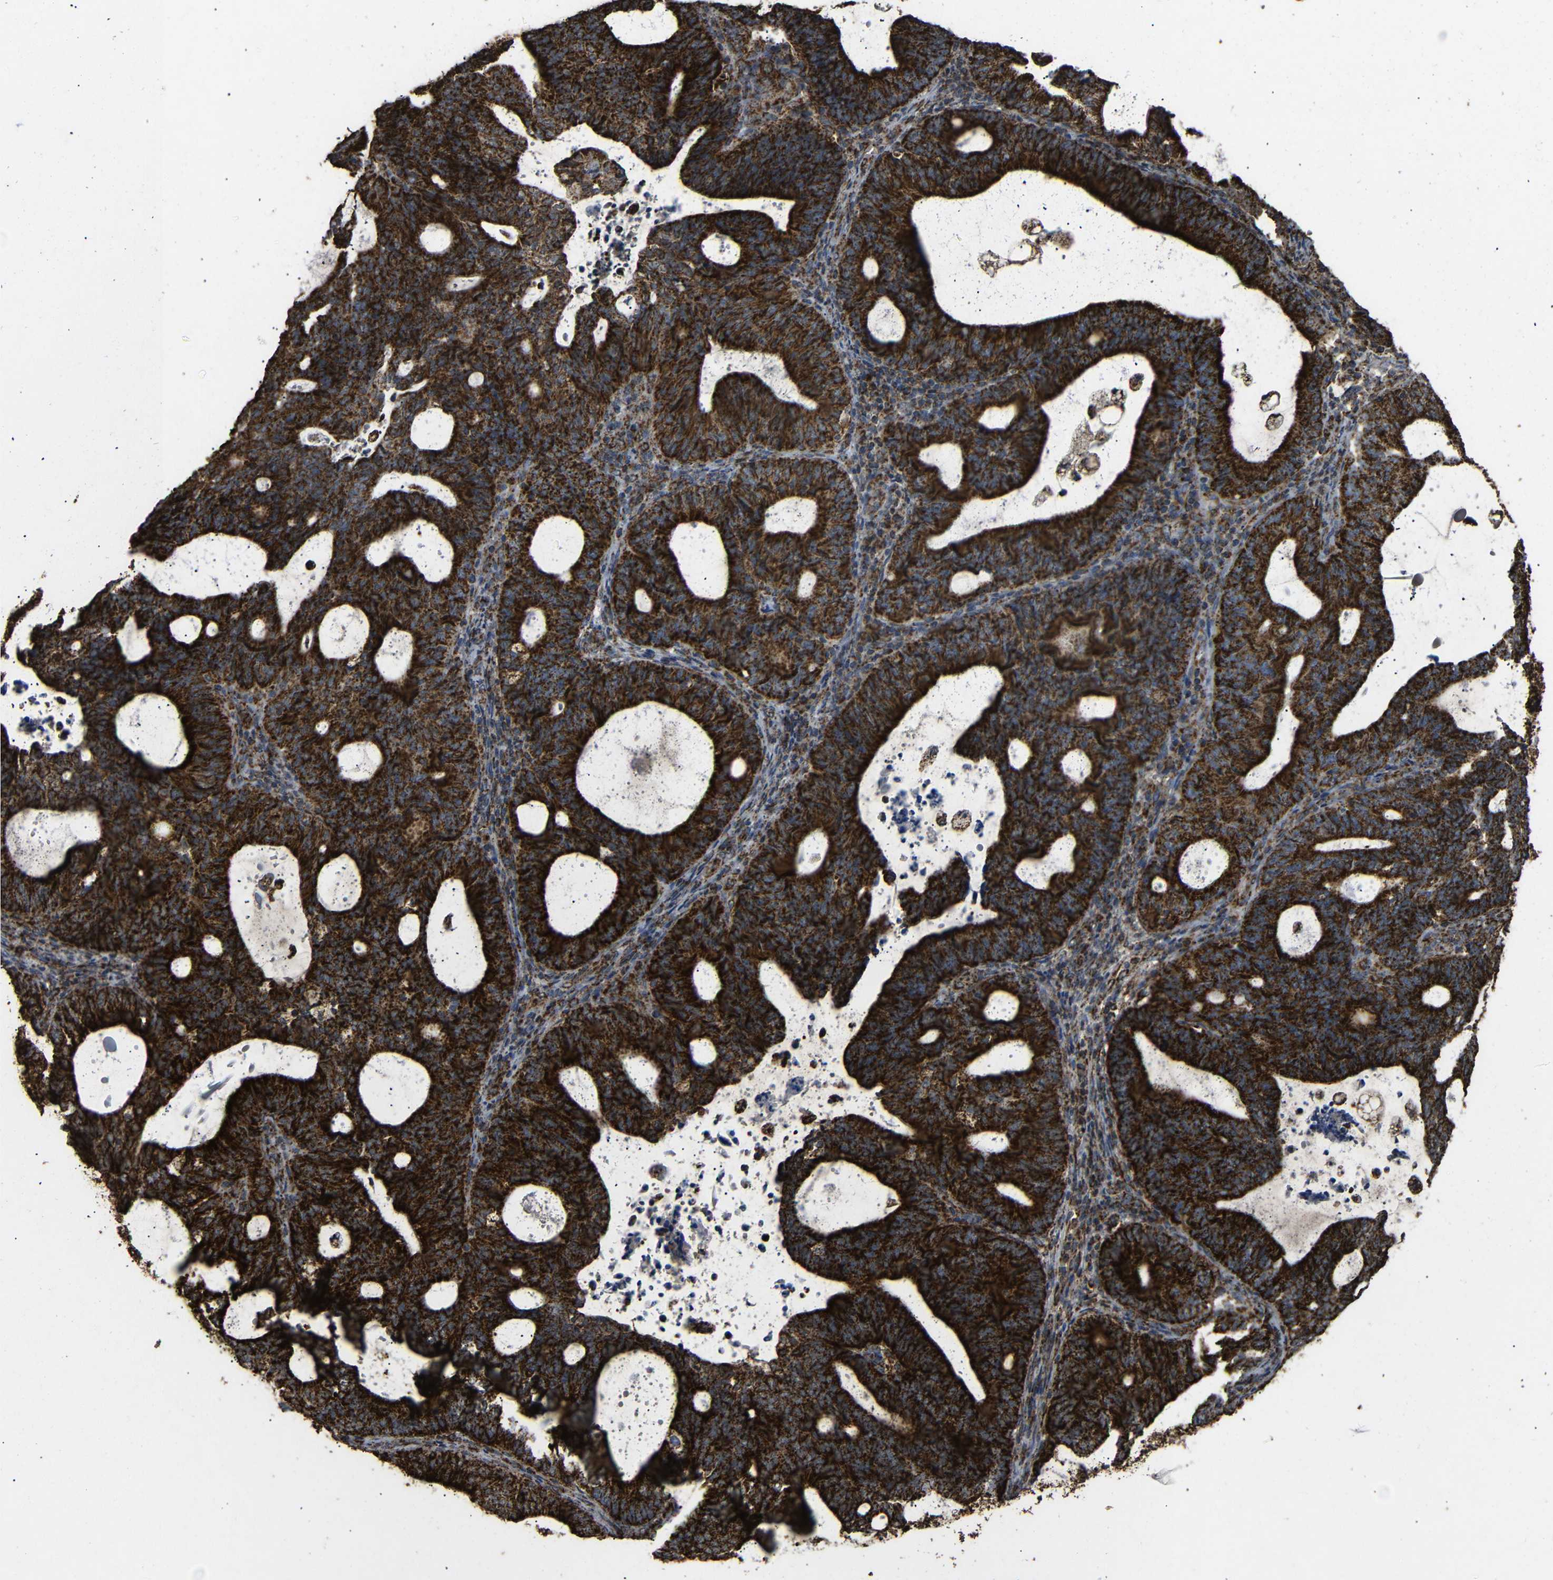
{"staining": {"intensity": "strong", "quantity": ">75%", "location": "cytoplasmic/membranous"}, "tissue": "endometrial cancer", "cell_type": "Tumor cells", "image_type": "cancer", "snomed": [{"axis": "morphology", "description": "Adenocarcinoma, NOS"}, {"axis": "topography", "description": "Uterus"}], "caption": "High-power microscopy captured an immunohistochemistry (IHC) histopathology image of endometrial adenocarcinoma, revealing strong cytoplasmic/membranous expression in about >75% of tumor cells.", "gene": "ATP5F1A", "patient": {"sex": "female", "age": 83}}